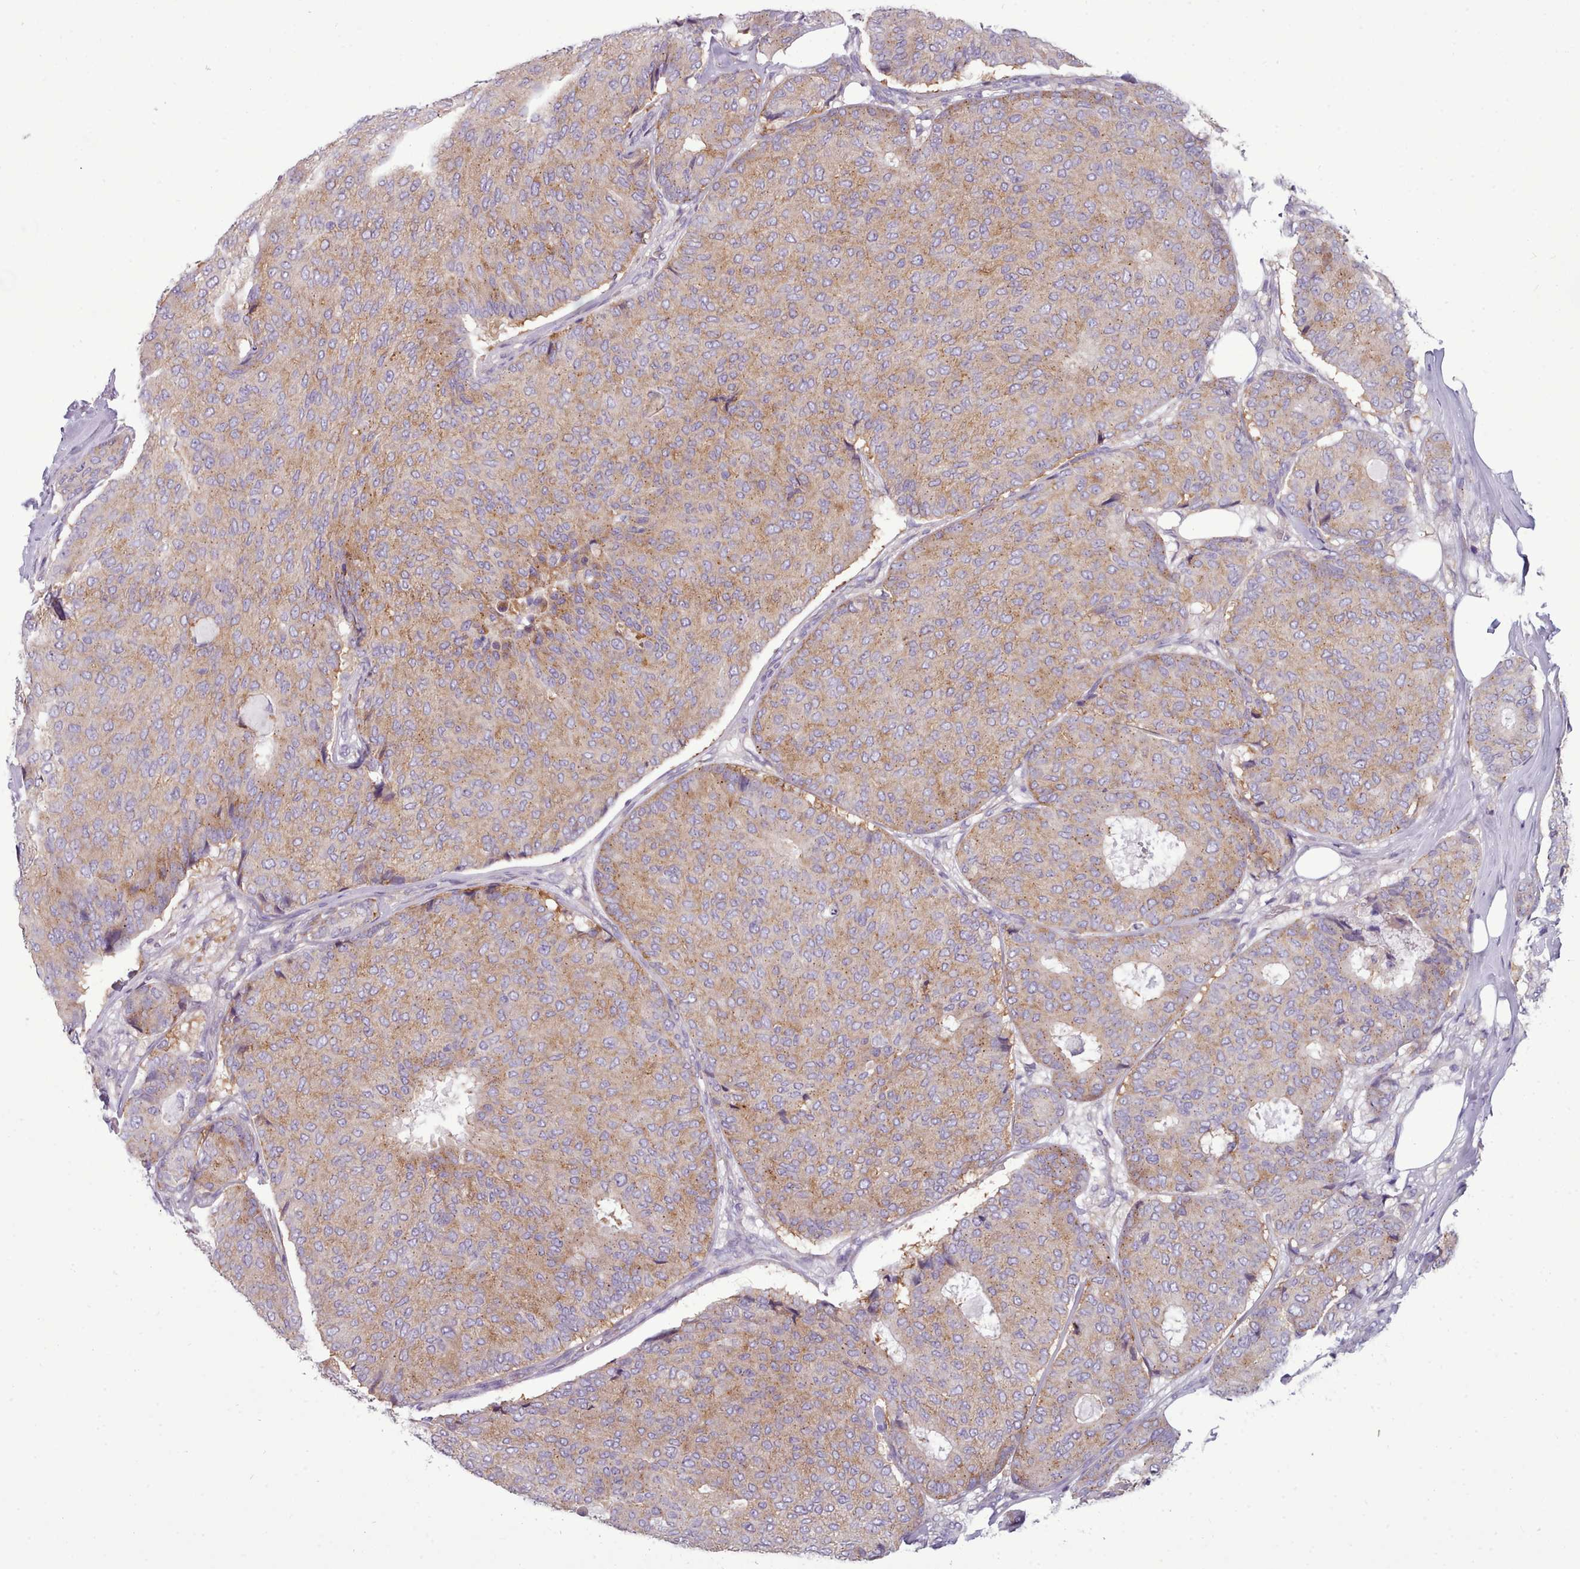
{"staining": {"intensity": "moderate", "quantity": "25%-75%", "location": "cytoplasmic/membranous"}, "tissue": "breast cancer", "cell_type": "Tumor cells", "image_type": "cancer", "snomed": [{"axis": "morphology", "description": "Duct carcinoma"}, {"axis": "topography", "description": "Breast"}], "caption": "Brown immunohistochemical staining in human breast cancer (infiltrating ductal carcinoma) demonstrates moderate cytoplasmic/membranous positivity in about 25%-75% of tumor cells.", "gene": "MYRFL", "patient": {"sex": "female", "age": 75}}